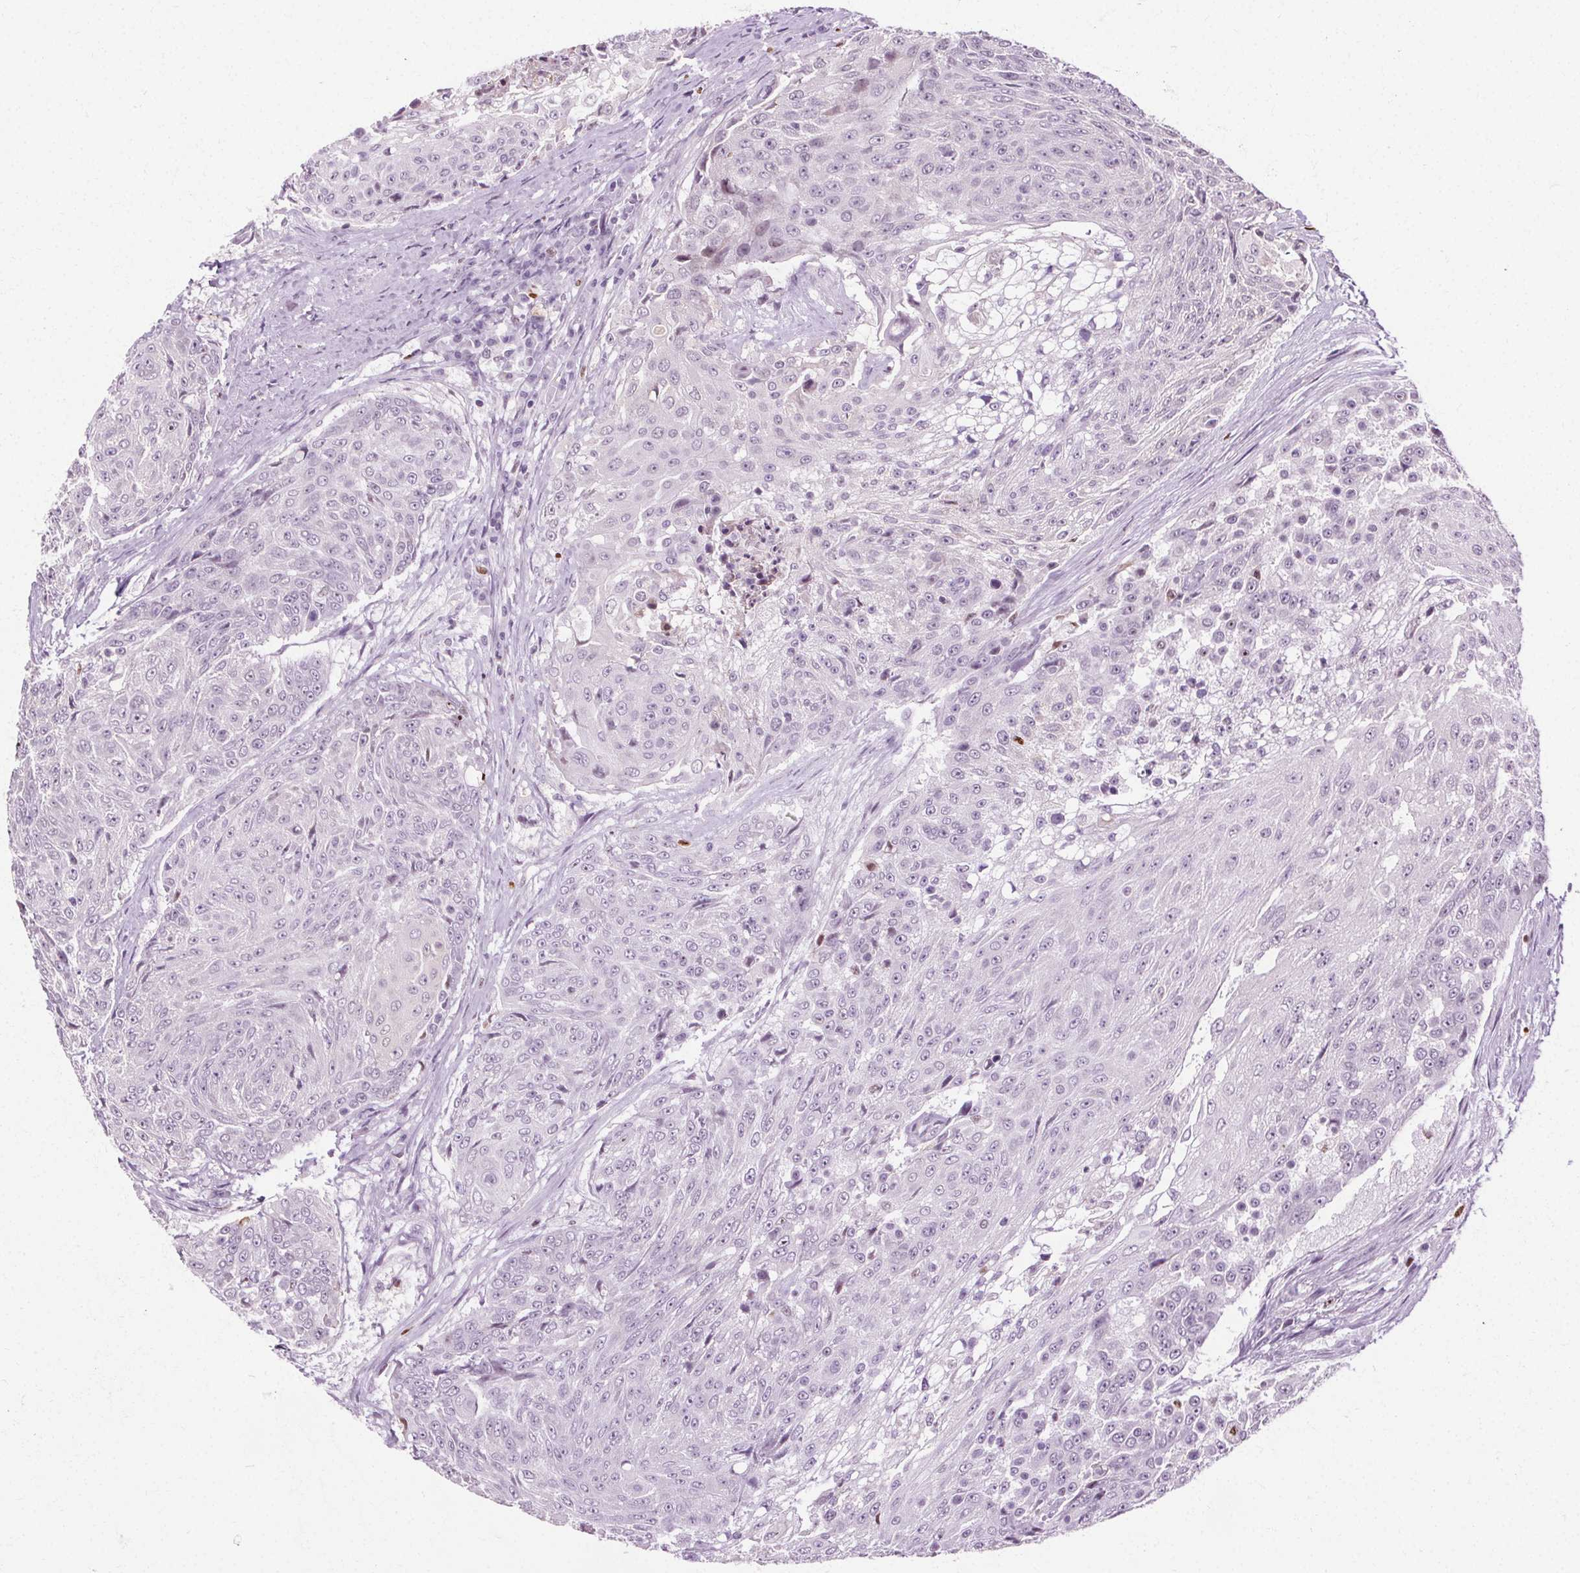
{"staining": {"intensity": "negative", "quantity": "none", "location": "none"}, "tissue": "urothelial cancer", "cell_type": "Tumor cells", "image_type": "cancer", "snomed": [{"axis": "morphology", "description": "Urothelial carcinoma, High grade"}, {"axis": "topography", "description": "Urinary bladder"}], "caption": "IHC photomicrograph of urothelial cancer stained for a protein (brown), which displays no positivity in tumor cells.", "gene": "CEBPA", "patient": {"sex": "female", "age": 63}}